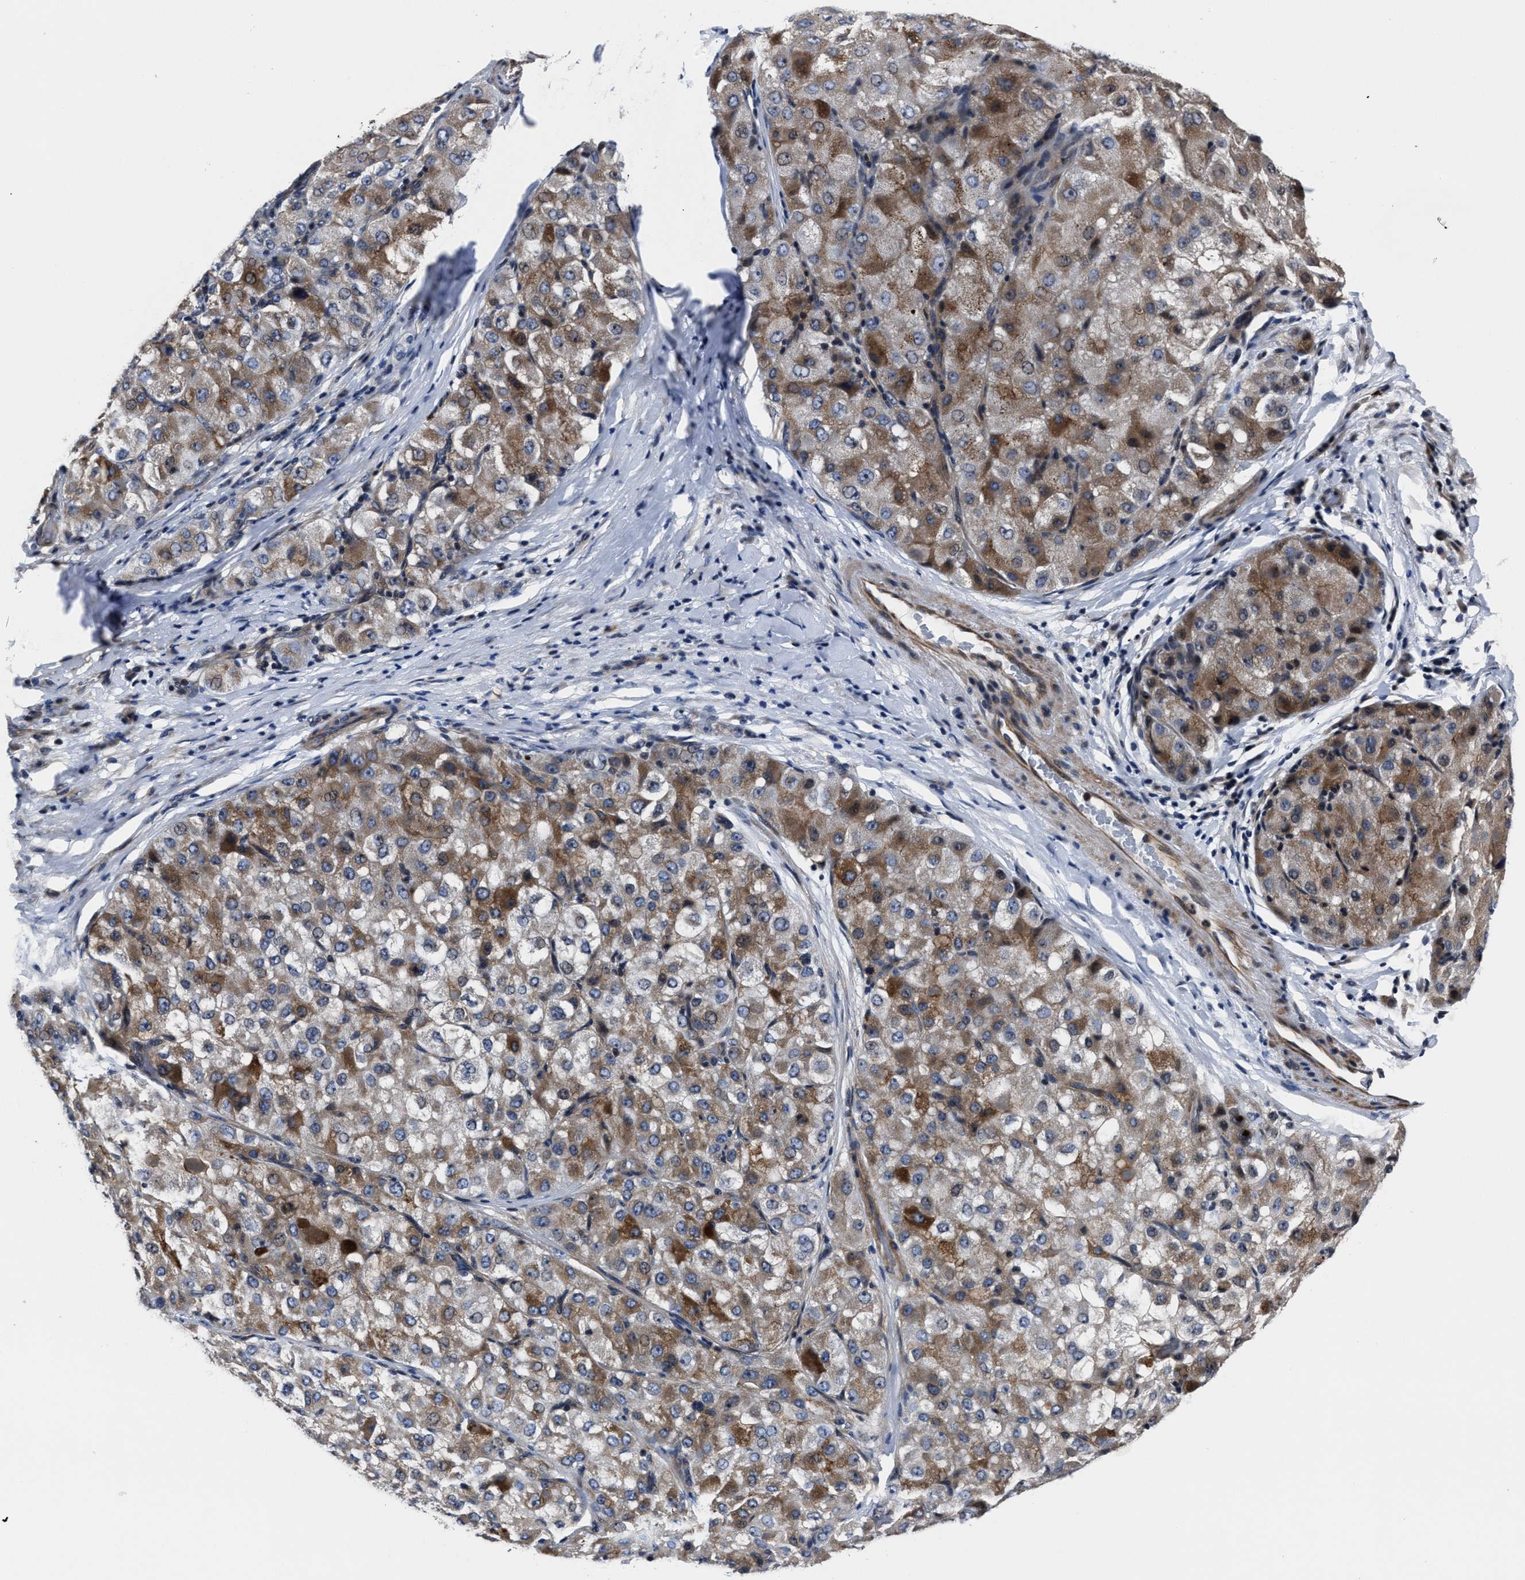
{"staining": {"intensity": "moderate", "quantity": ">75%", "location": "cytoplasmic/membranous"}, "tissue": "liver cancer", "cell_type": "Tumor cells", "image_type": "cancer", "snomed": [{"axis": "morphology", "description": "Carcinoma, Hepatocellular, NOS"}, {"axis": "topography", "description": "Liver"}], "caption": "The photomicrograph demonstrates staining of hepatocellular carcinoma (liver), revealing moderate cytoplasmic/membranous protein expression (brown color) within tumor cells. (IHC, brightfield microscopy, high magnification).", "gene": "RSBN1L", "patient": {"sex": "male", "age": 80}}